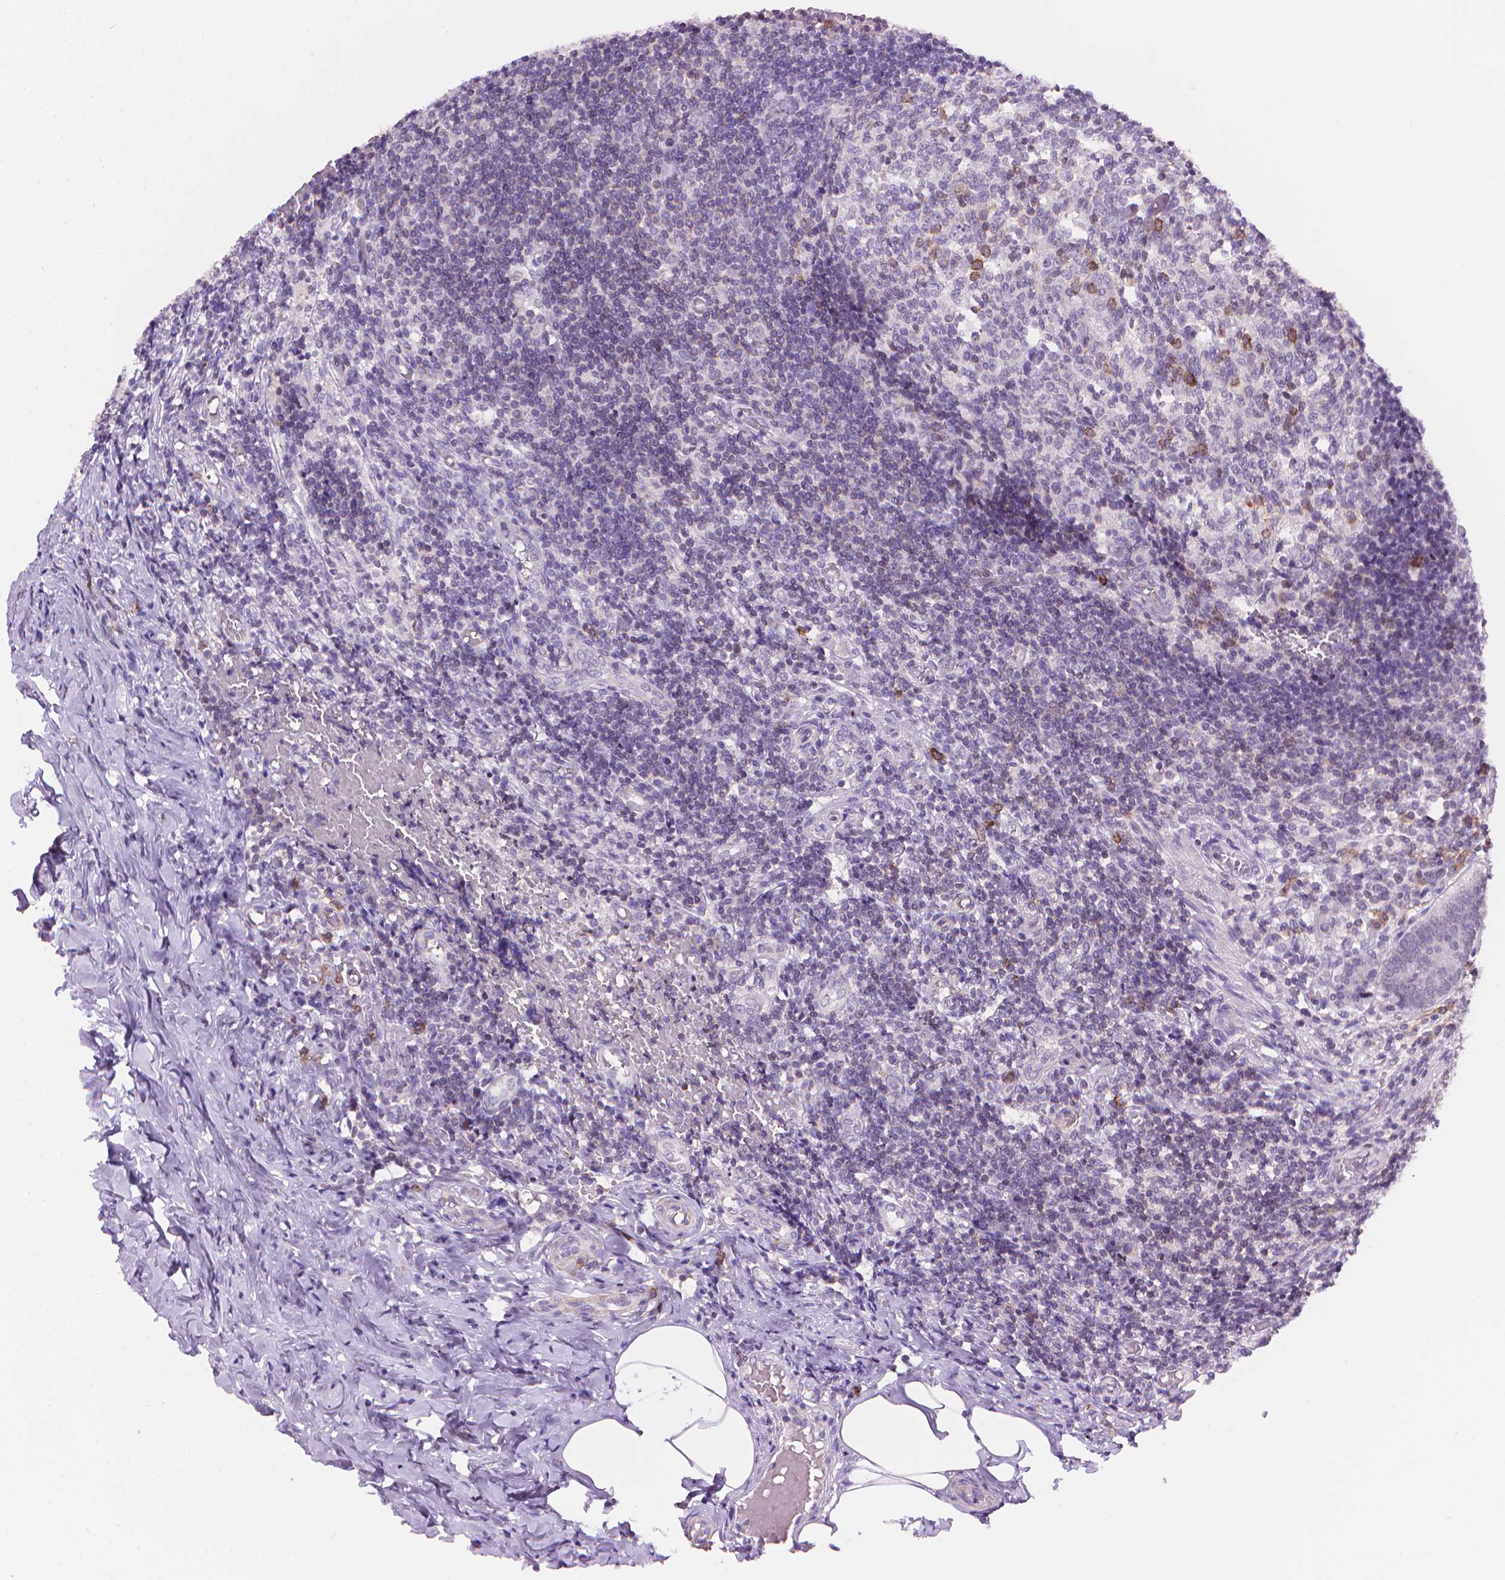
{"staining": {"intensity": "negative", "quantity": "none", "location": "none"}, "tissue": "appendix", "cell_type": "Glandular cells", "image_type": "normal", "snomed": [{"axis": "morphology", "description": "Normal tissue, NOS"}, {"axis": "topography", "description": "Appendix"}], "caption": "DAB (3,3'-diaminobenzidine) immunohistochemical staining of benign appendix shows no significant positivity in glandular cells.", "gene": "TMEM184A", "patient": {"sex": "female", "age": 32}}